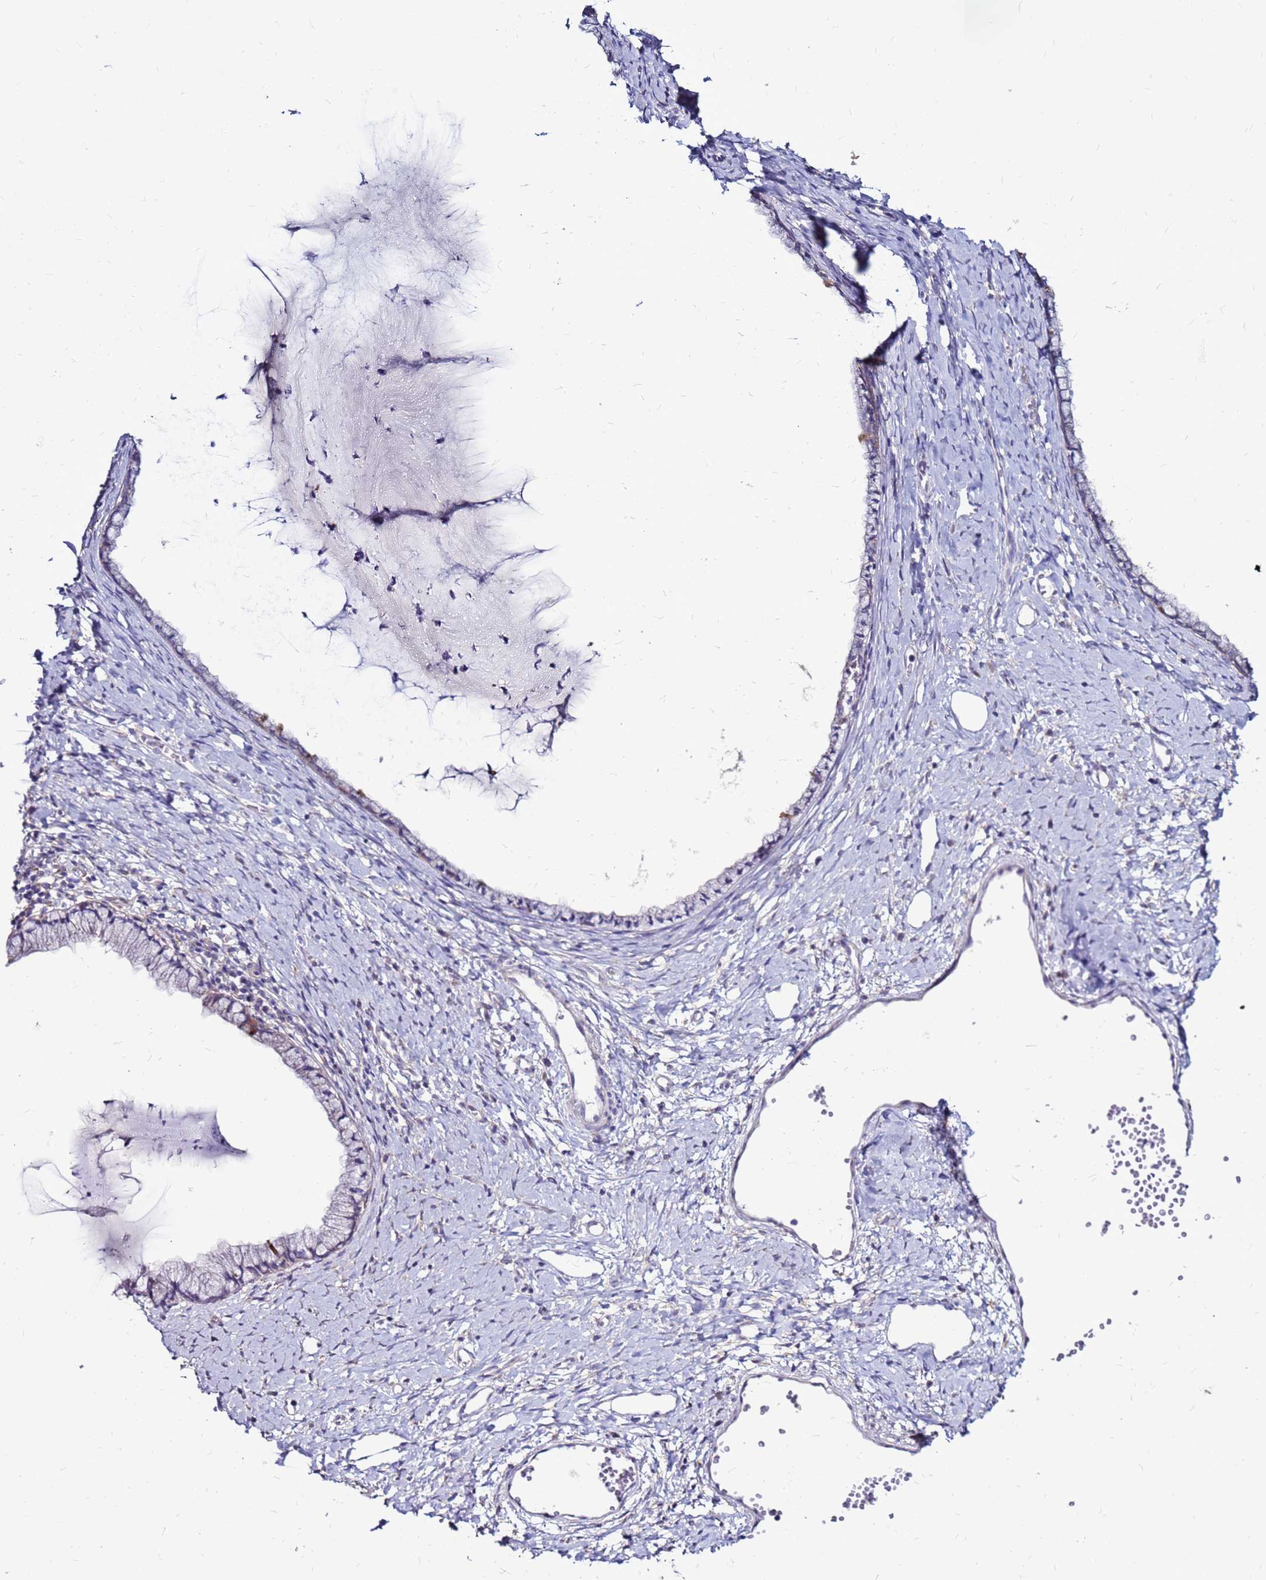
{"staining": {"intensity": "negative", "quantity": "none", "location": "none"}, "tissue": "cervix", "cell_type": "Glandular cells", "image_type": "normal", "snomed": [{"axis": "morphology", "description": "Normal tissue, NOS"}, {"axis": "topography", "description": "Cervix"}], "caption": "The IHC micrograph has no significant staining in glandular cells of cervix. The staining is performed using DAB brown chromogen with nuclei counter-stained in using hematoxylin.", "gene": "SLC44A3", "patient": {"sex": "female", "age": 40}}